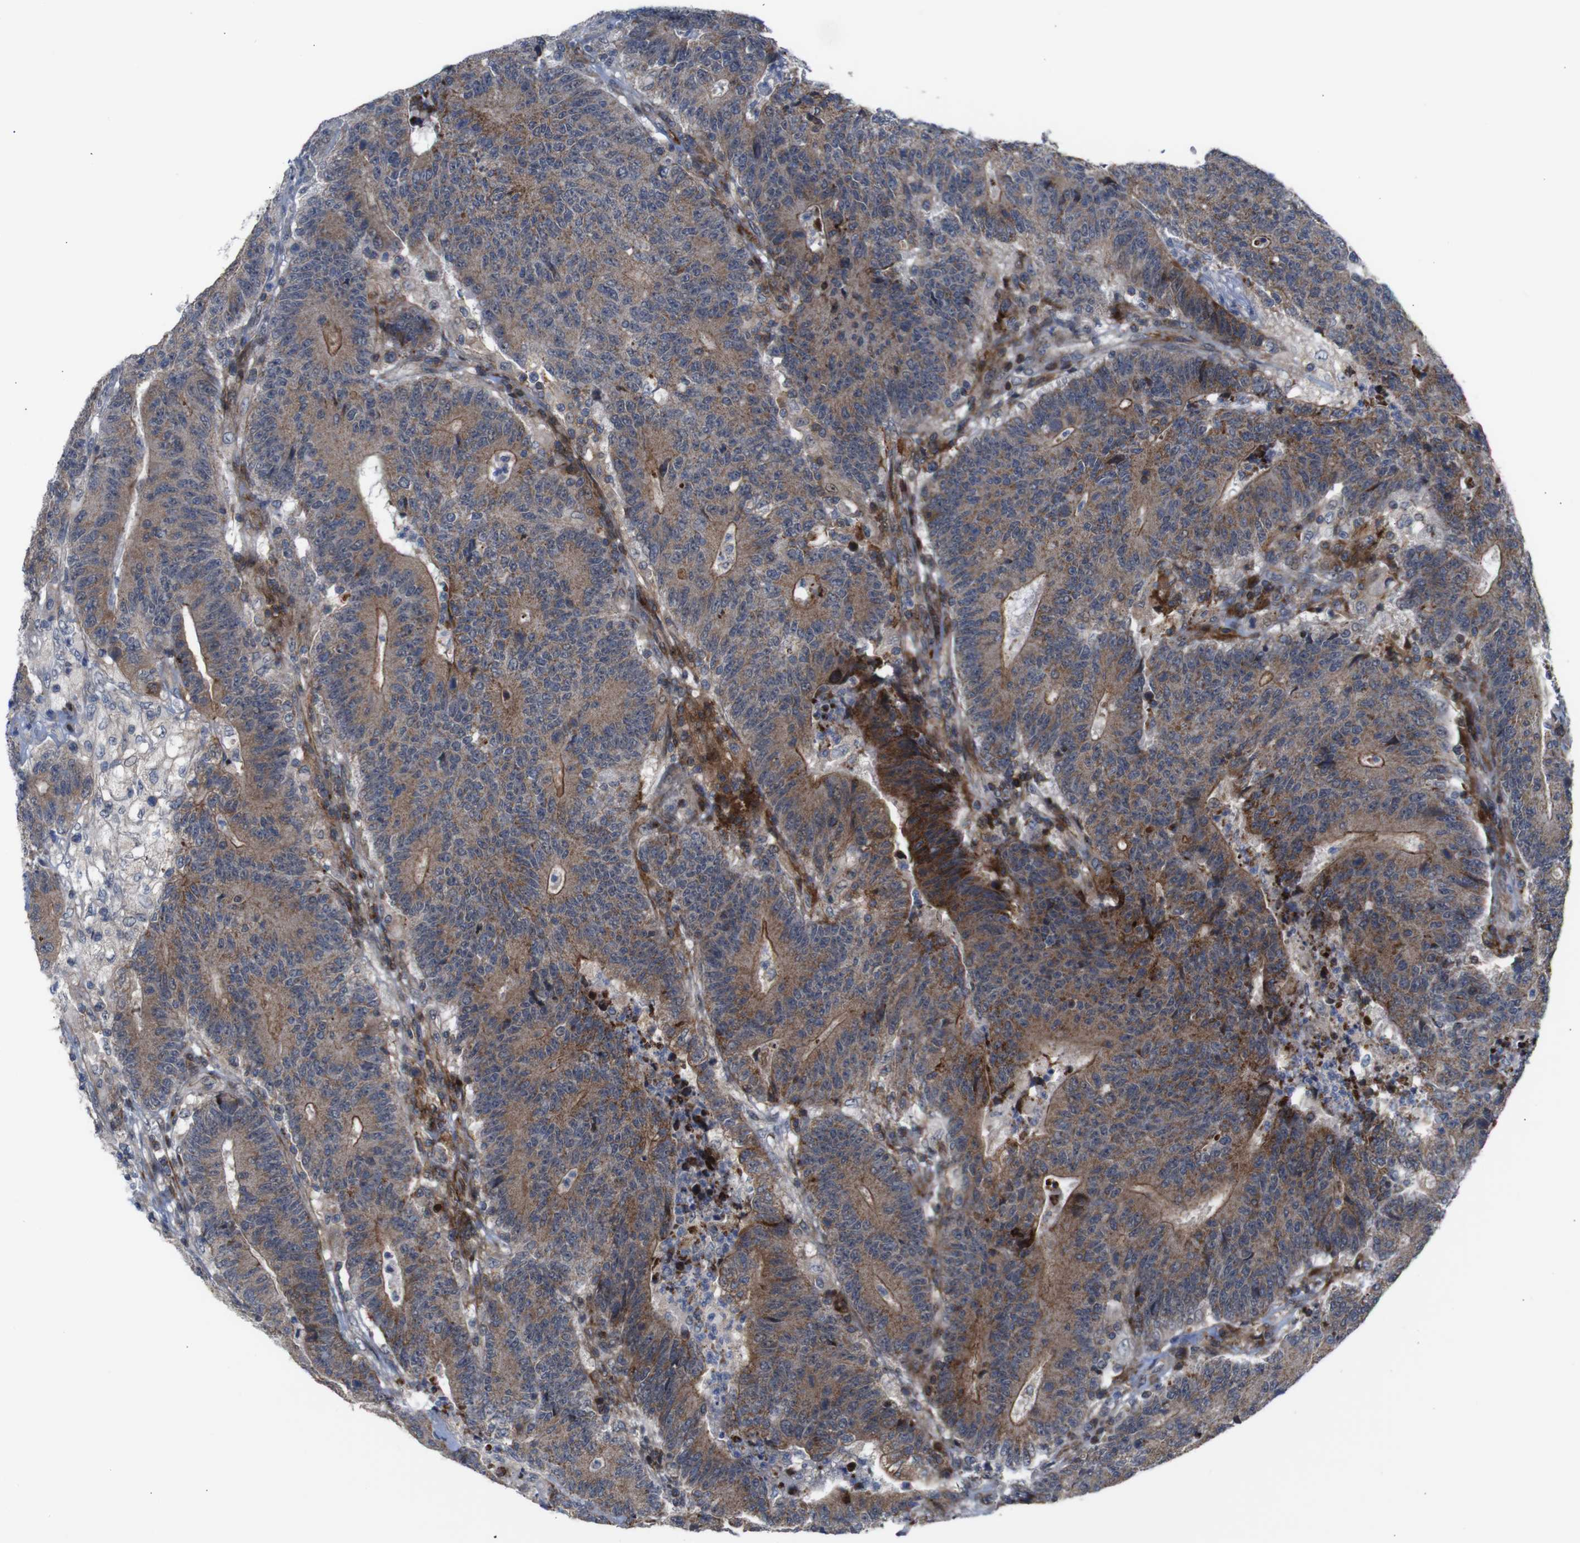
{"staining": {"intensity": "moderate", "quantity": ">75%", "location": "cytoplasmic/membranous"}, "tissue": "colorectal cancer", "cell_type": "Tumor cells", "image_type": "cancer", "snomed": [{"axis": "morphology", "description": "Normal tissue, NOS"}, {"axis": "morphology", "description": "Adenocarcinoma, NOS"}, {"axis": "topography", "description": "Colon"}], "caption": "Colorectal cancer was stained to show a protein in brown. There is medium levels of moderate cytoplasmic/membranous staining in approximately >75% of tumor cells. The staining was performed using DAB to visualize the protein expression in brown, while the nuclei were stained in blue with hematoxylin (Magnification: 20x).", "gene": "ATP7B", "patient": {"sex": "female", "age": 75}}